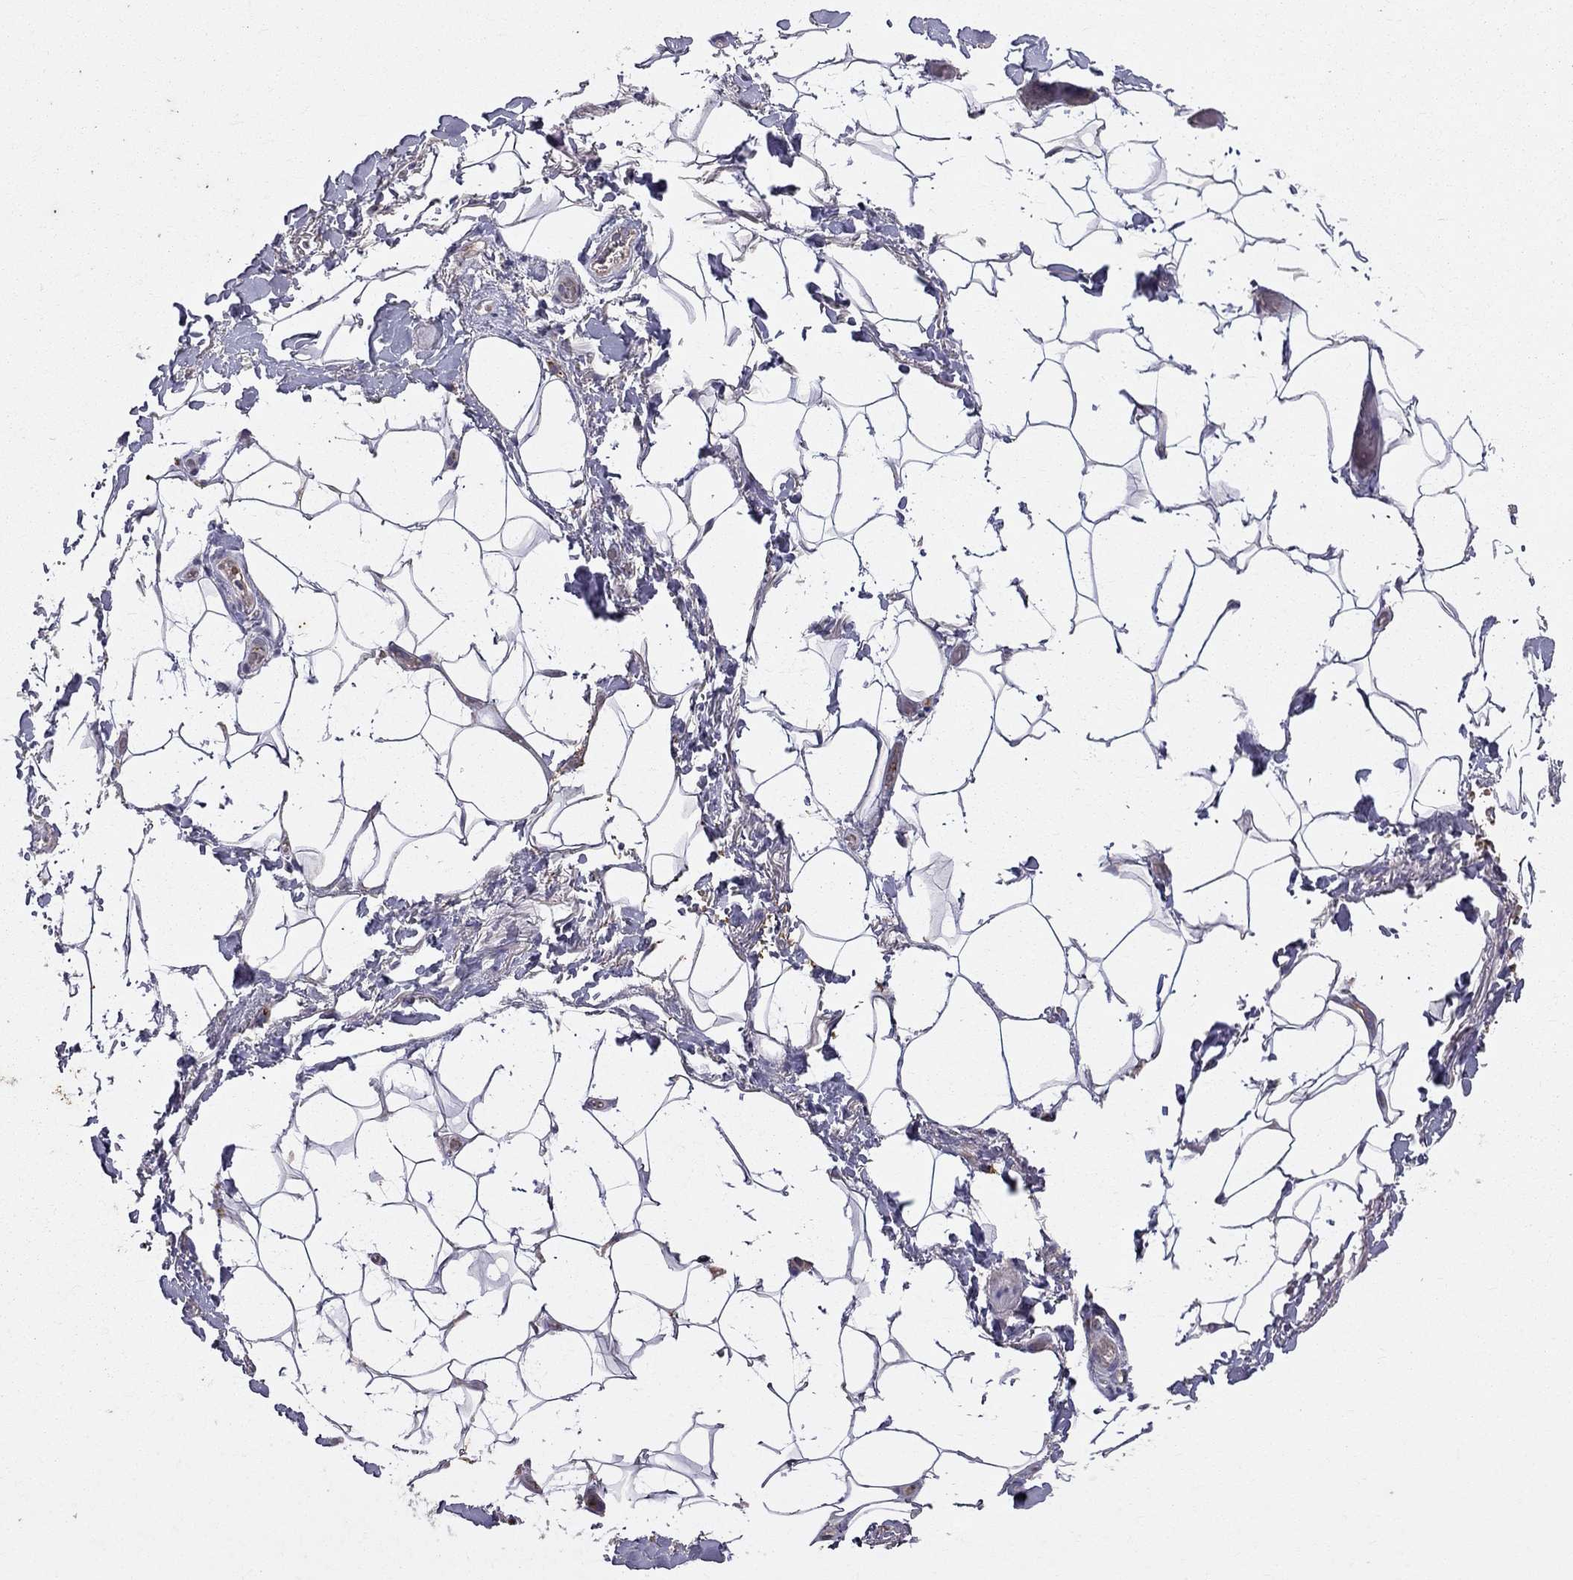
{"staining": {"intensity": "negative", "quantity": "none", "location": "none"}, "tissue": "adipose tissue", "cell_type": "Adipocytes", "image_type": "normal", "snomed": [{"axis": "morphology", "description": "Normal tissue, NOS"}, {"axis": "topography", "description": "Anal"}, {"axis": "topography", "description": "Peripheral nerve tissue"}], "caption": "An immunohistochemistry histopathology image of normal adipose tissue is shown. There is no staining in adipocytes of adipose tissue. (Brightfield microscopy of DAB immunohistochemistry (IHC) at high magnification).", "gene": "PIK3CG", "patient": {"sex": "male", "age": 53}}